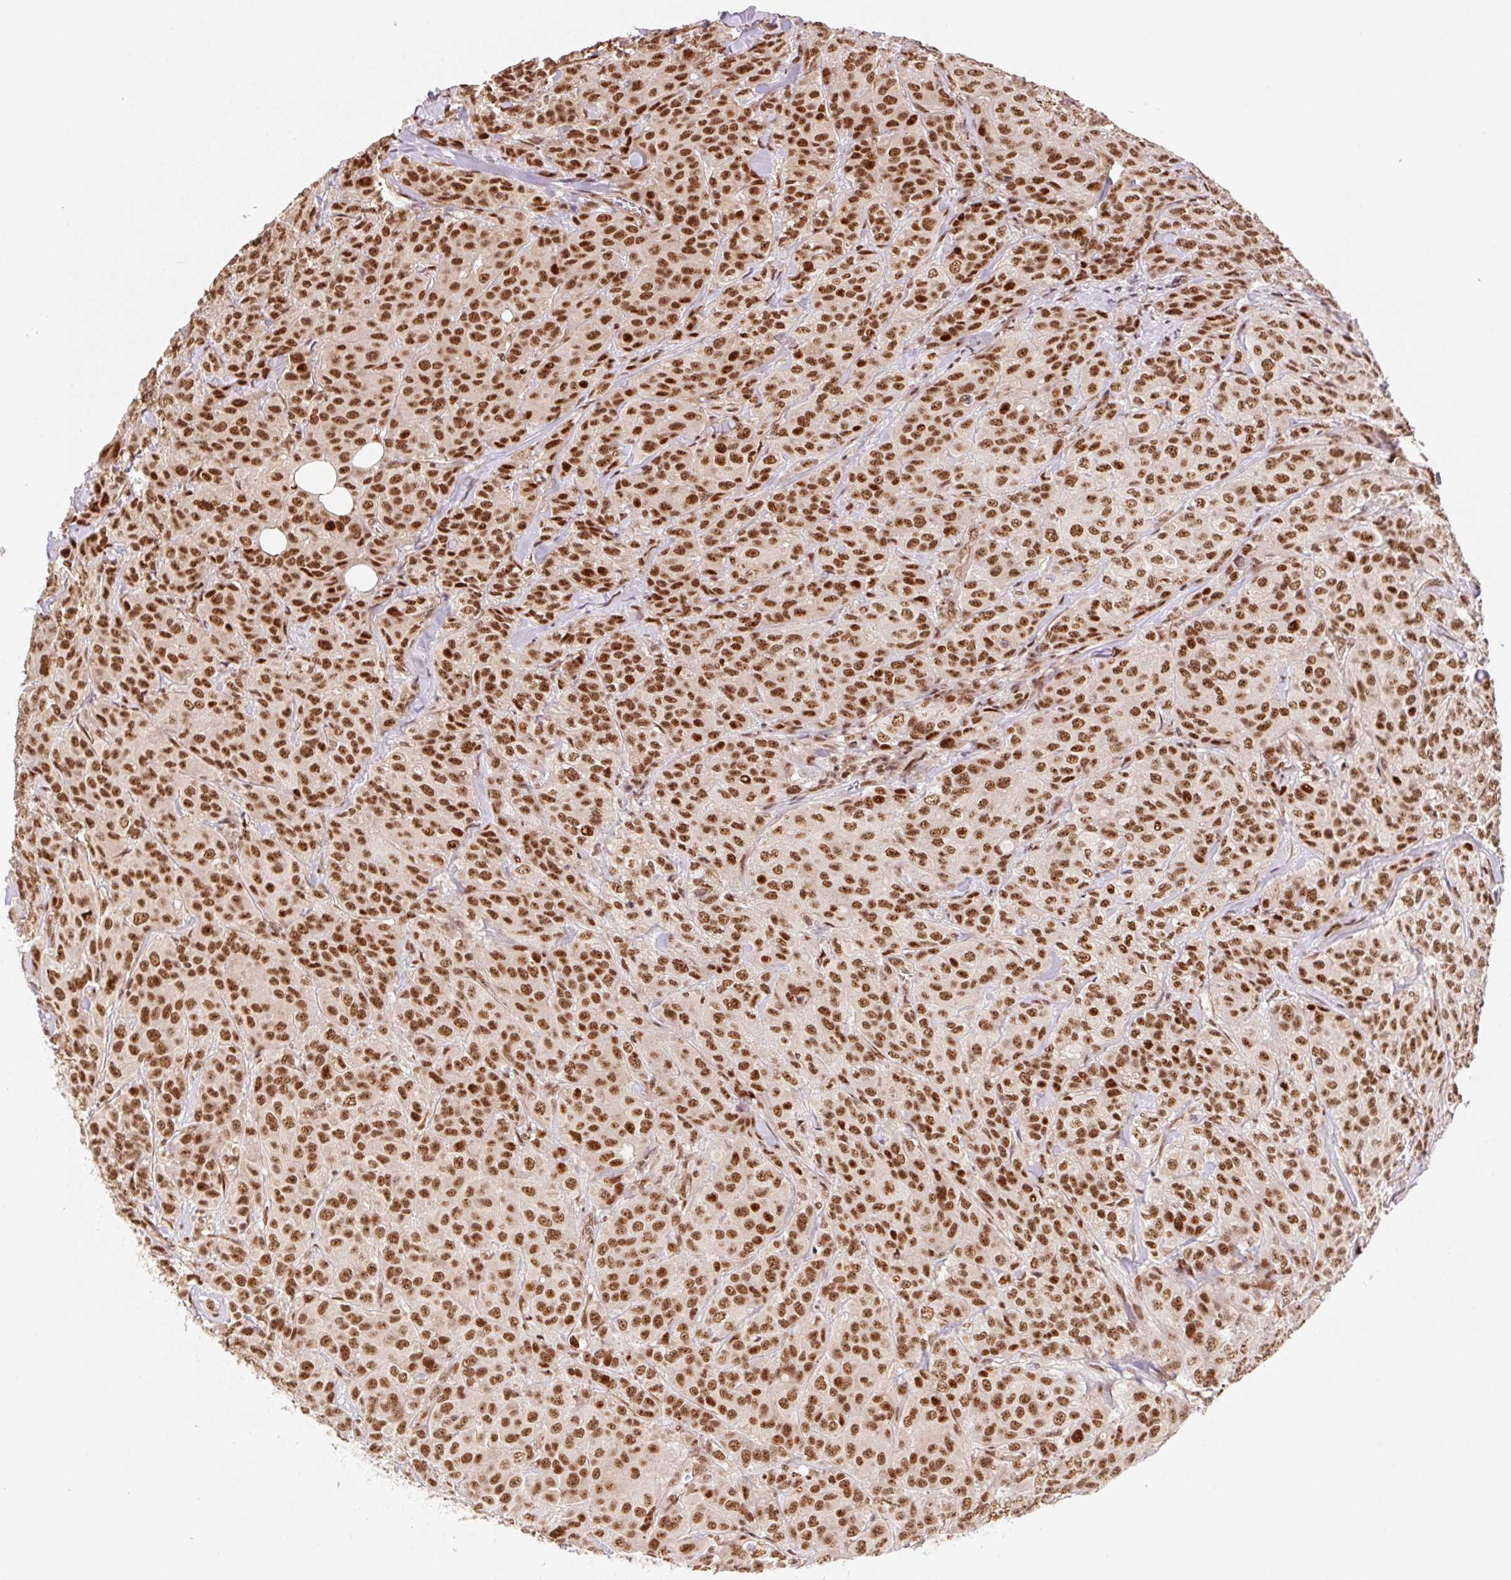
{"staining": {"intensity": "strong", "quantity": ">75%", "location": "nuclear"}, "tissue": "breast cancer", "cell_type": "Tumor cells", "image_type": "cancer", "snomed": [{"axis": "morphology", "description": "Normal tissue, NOS"}, {"axis": "morphology", "description": "Duct carcinoma"}, {"axis": "topography", "description": "Breast"}], "caption": "Protein positivity by immunohistochemistry (IHC) shows strong nuclear expression in approximately >75% of tumor cells in breast intraductal carcinoma.", "gene": "INTS8", "patient": {"sex": "female", "age": 43}}